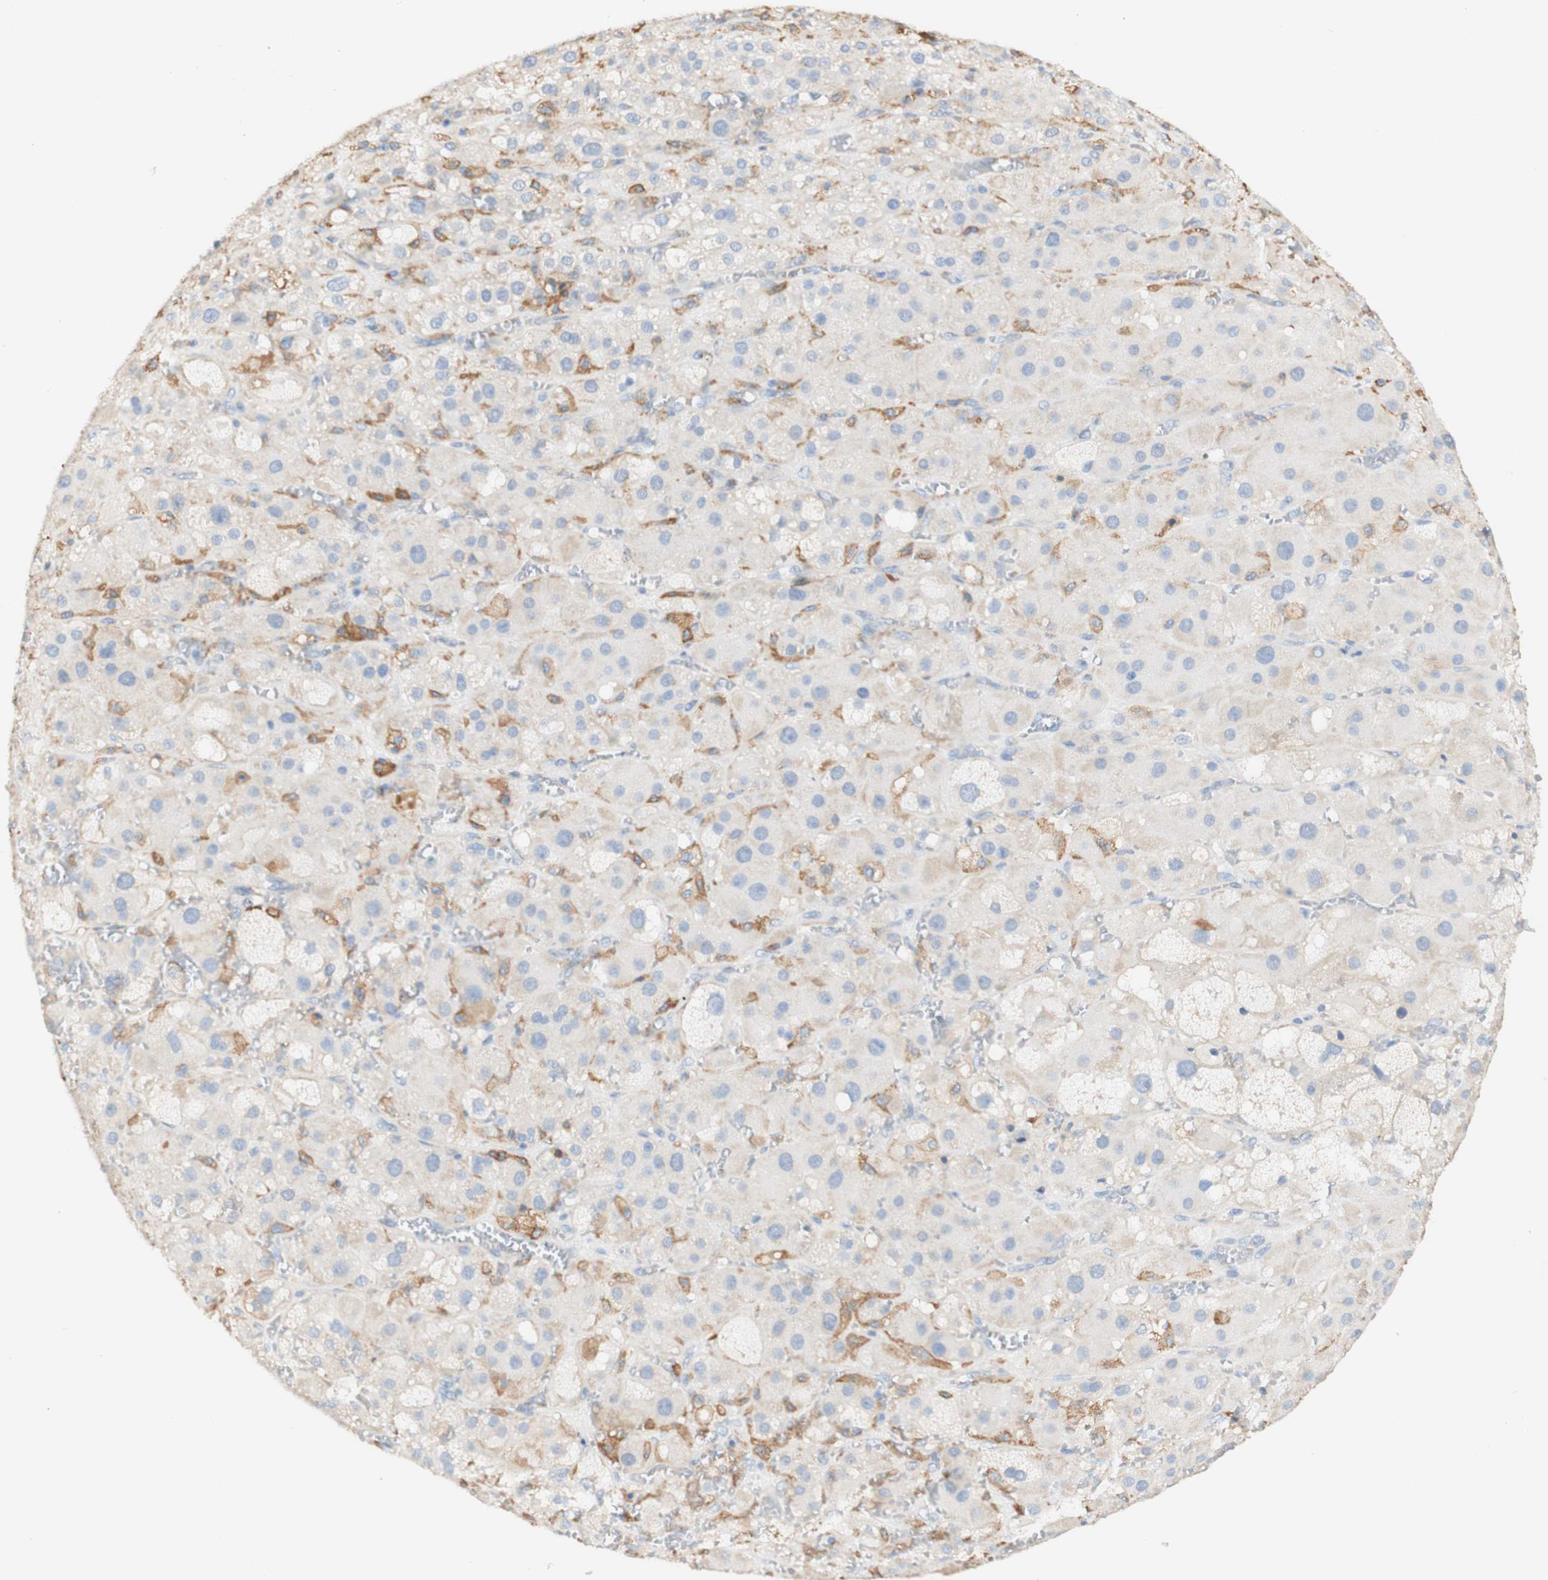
{"staining": {"intensity": "weak", "quantity": ">75%", "location": "cytoplasmic/membranous"}, "tissue": "adrenal gland", "cell_type": "Glandular cells", "image_type": "normal", "snomed": [{"axis": "morphology", "description": "Normal tissue, NOS"}, {"axis": "topography", "description": "Adrenal gland"}], "caption": "A micrograph showing weak cytoplasmic/membranous staining in approximately >75% of glandular cells in unremarkable adrenal gland, as visualized by brown immunohistochemical staining.", "gene": "FCGRT", "patient": {"sex": "female", "age": 47}}